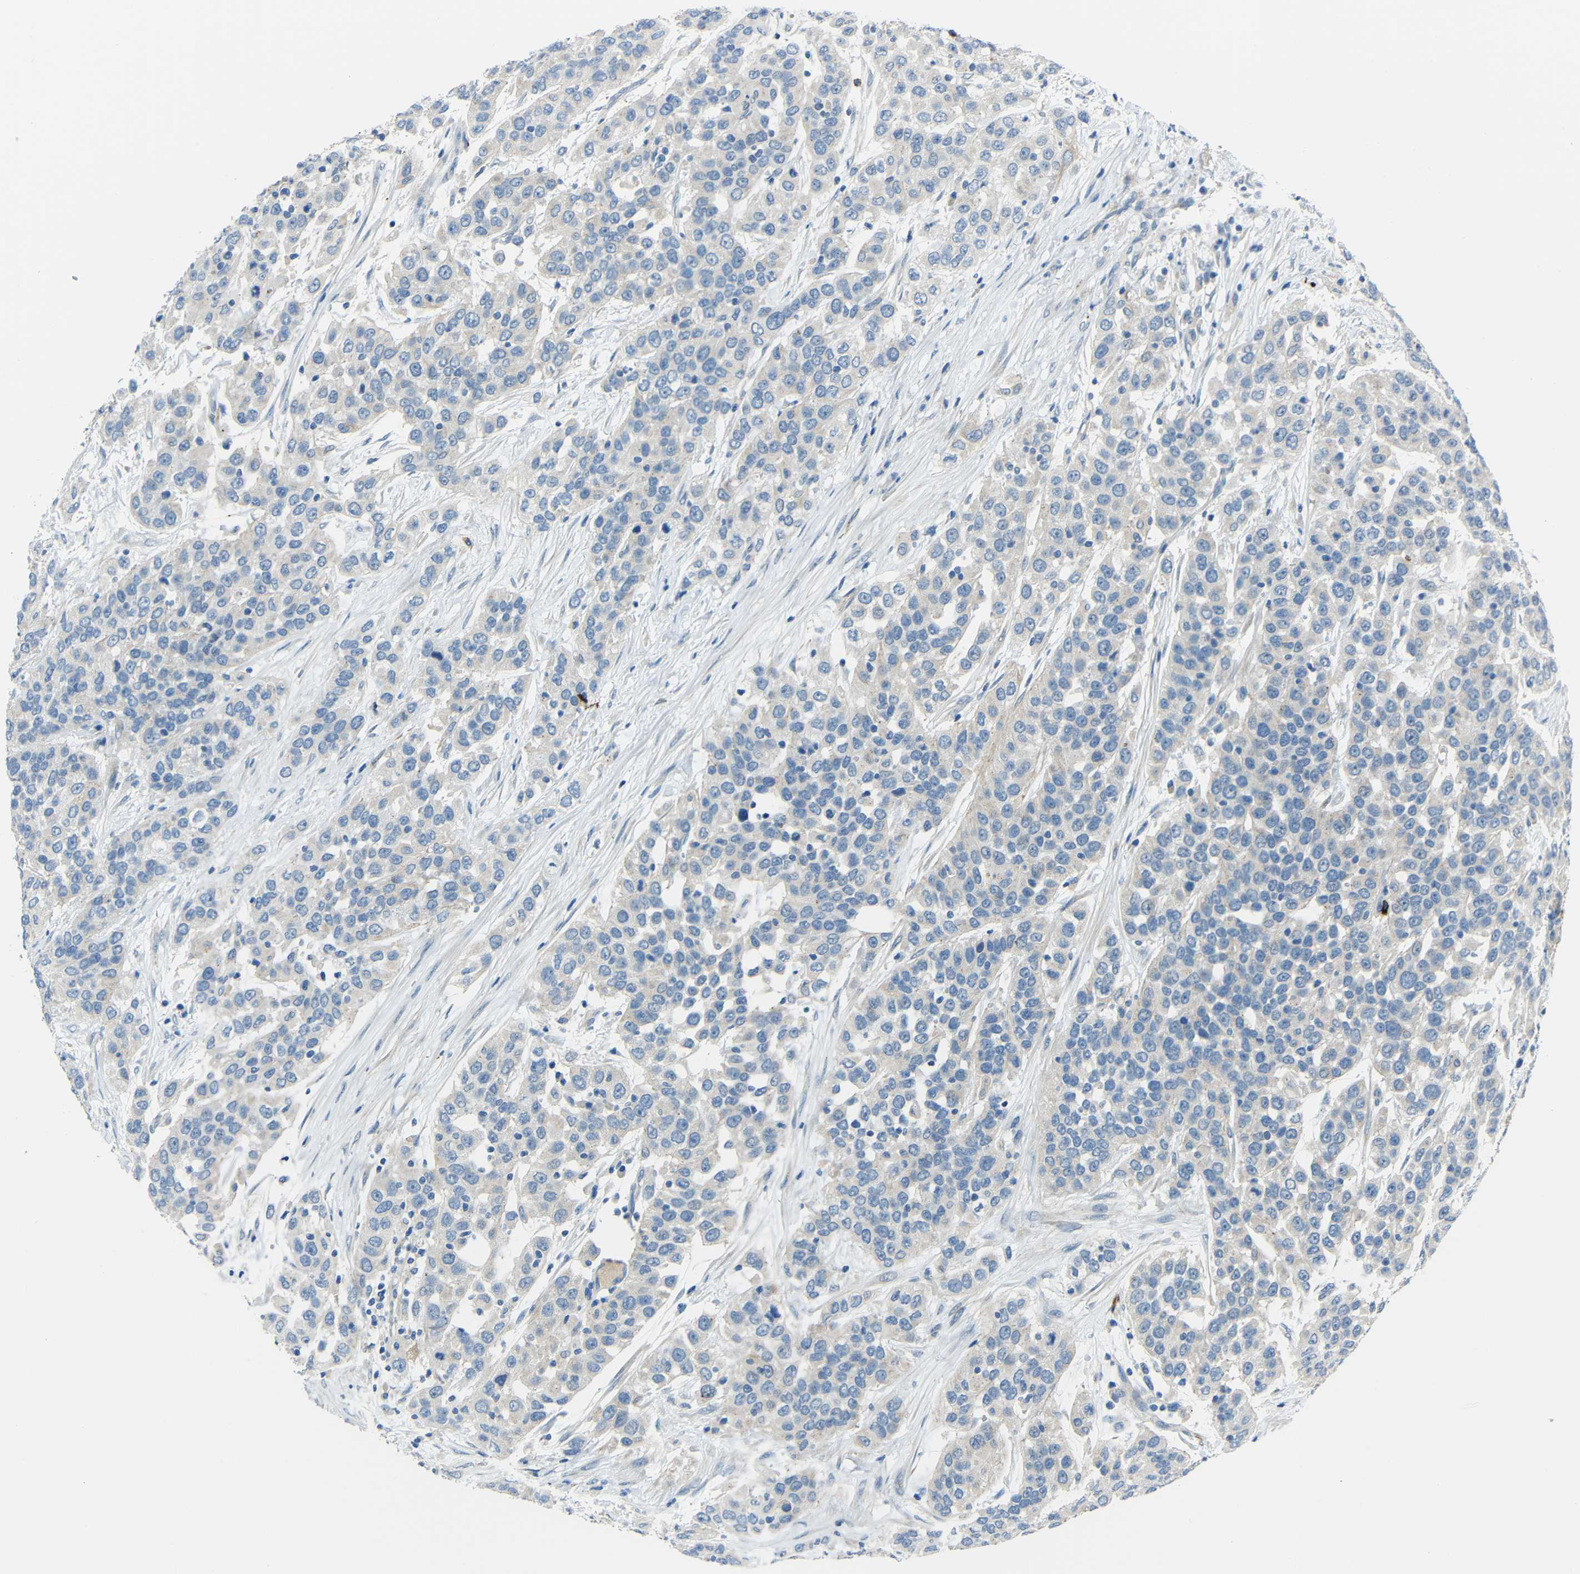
{"staining": {"intensity": "negative", "quantity": "none", "location": "none"}, "tissue": "urothelial cancer", "cell_type": "Tumor cells", "image_type": "cancer", "snomed": [{"axis": "morphology", "description": "Urothelial carcinoma, High grade"}, {"axis": "topography", "description": "Urinary bladder"}], "caption": "Tumor cells are negative for protein expression in human urothelial cancer. (DAB IHC visualized using brightfield microscopy, high magnification).", "gene": "DCLK1", "patient": {"sex": "female", "age": 80}}